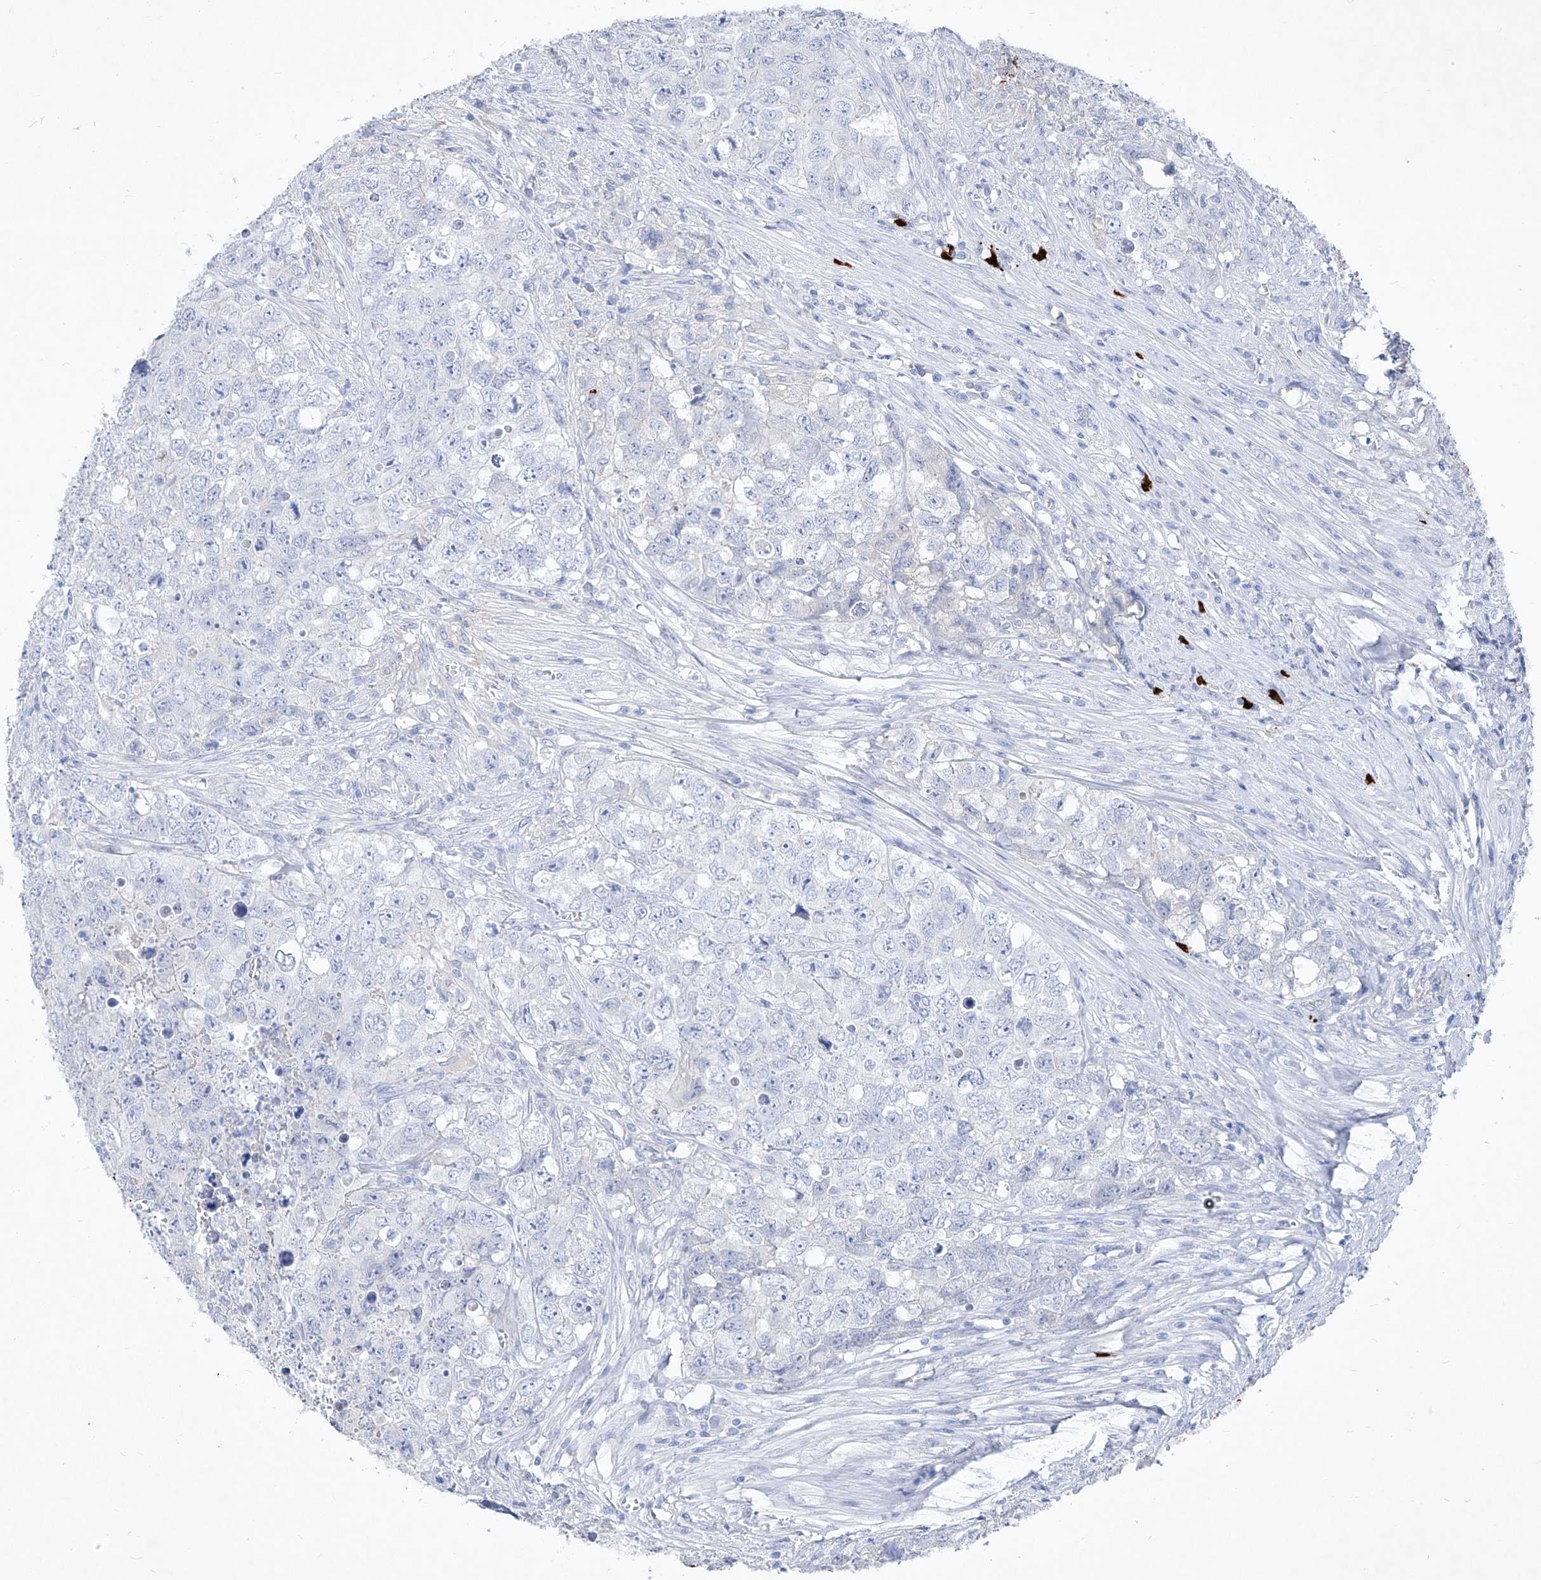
{"staining": {"intensity": "negative", "quantity": "none", "location": "none"}, "tissue": "testis cancer", "cell_type": "Tumor cells", "image_type": "cancer", "snomed": [{"axis": "morphology", "description": "Seminoma, NOS"}, {"axis": "morphology", "description": "Carcinoma, Embryonal, NOS"}, {"axis": "topography", "description": "Testis"}], "caption": "Immunohistochemical staining of human testis cancer shows no significant expression in tumor cells.", "gene": "FRS3", "patient": {"sex": "male", "age": 43}}